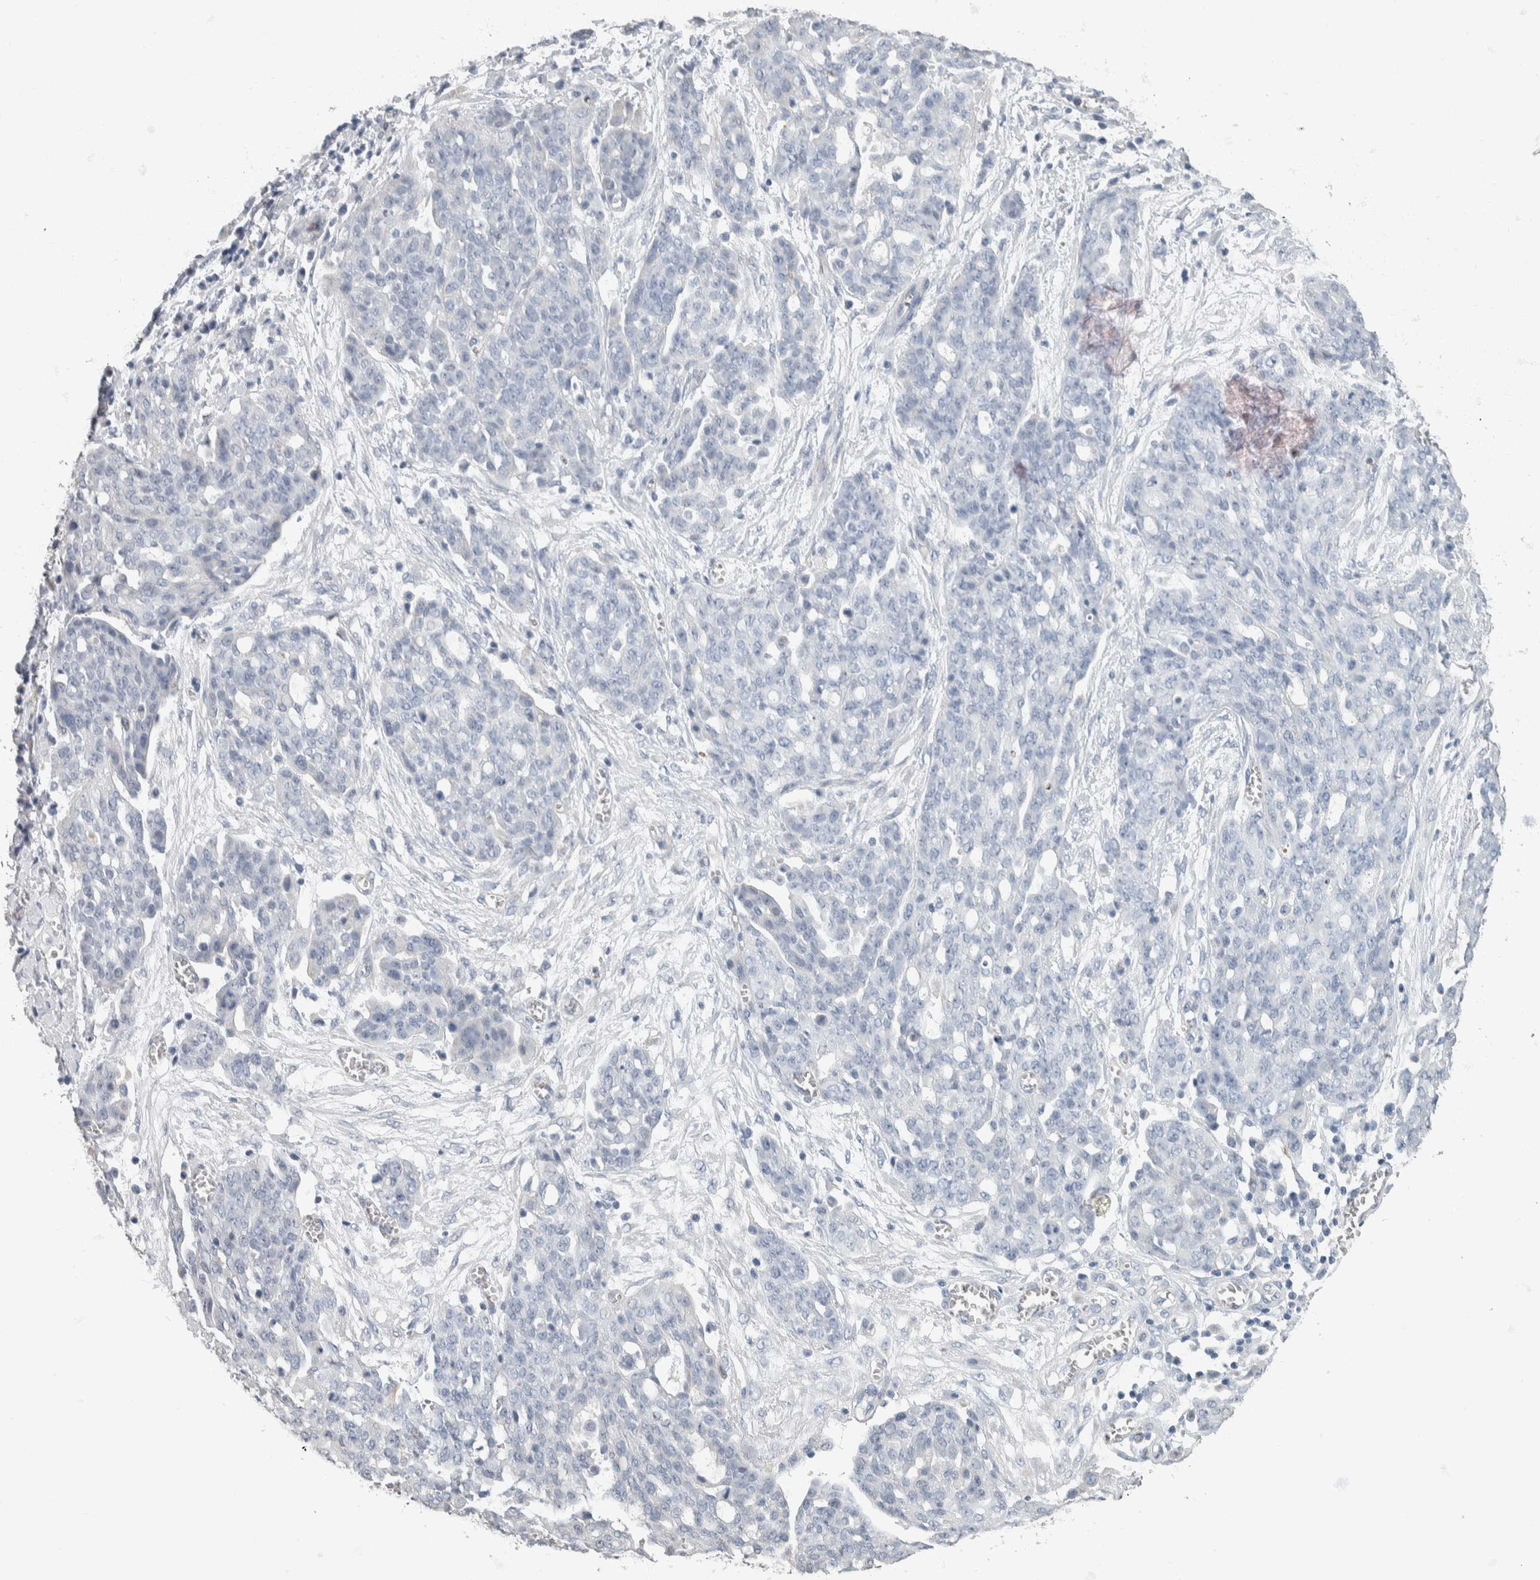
{"staining": {"intensity": "negative", "quantity": "none", "location": "none"}, "tissue": "ovarian cancer", "cell_type": "Tumor cells", "image_type": "cancer", "snomed": [{"axis": "morphology", "description": "Cystadenocarcinoma, serous, NOS"}, {"axis": "topography", "description": "Soft tissue"}, {"axis": "topography", "description": "Ovary"}], "caption": "Ovarian cancer stained for a protein using IHC shows no expression tumor cells.", "gene": "NEFM", "patient": {"sex": "female", "age": 57}}